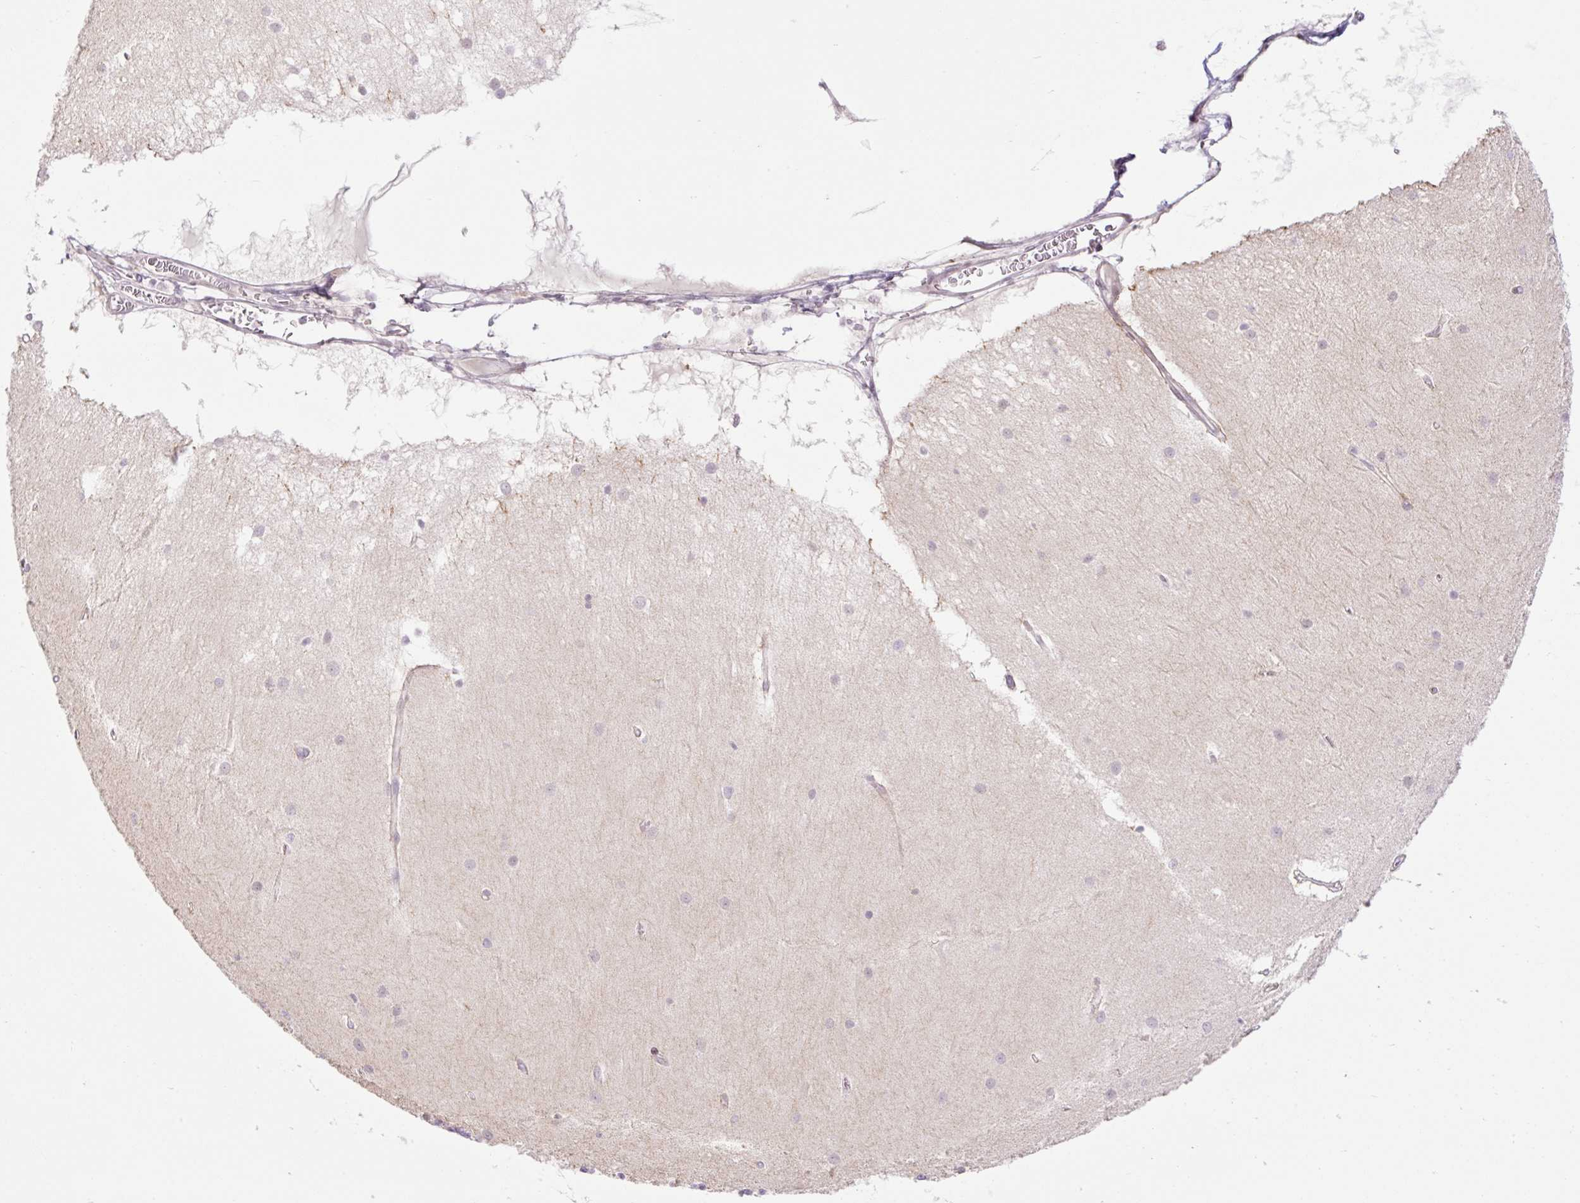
{"staining": {"intensity": "negative", "quantity": "none", "location": "none"}, "tissue": "cerebellum", "cell_type": "Cells in granular layer", "image_type": "normal", "snomed": [{"axis": "morphology", "description": "Normal tissue, NOS"}, {"axis": "topography", "description": "Cerebellum"}], "caption": "Histopathology image shows no significant protein positivity in cells in granular layer of benign cerebellum. (Immunohistochemistry (ihc), brightfield microscopy, high magnification).", "gene": "ICE1", "patient": {"sex": "female", "age": 54}}